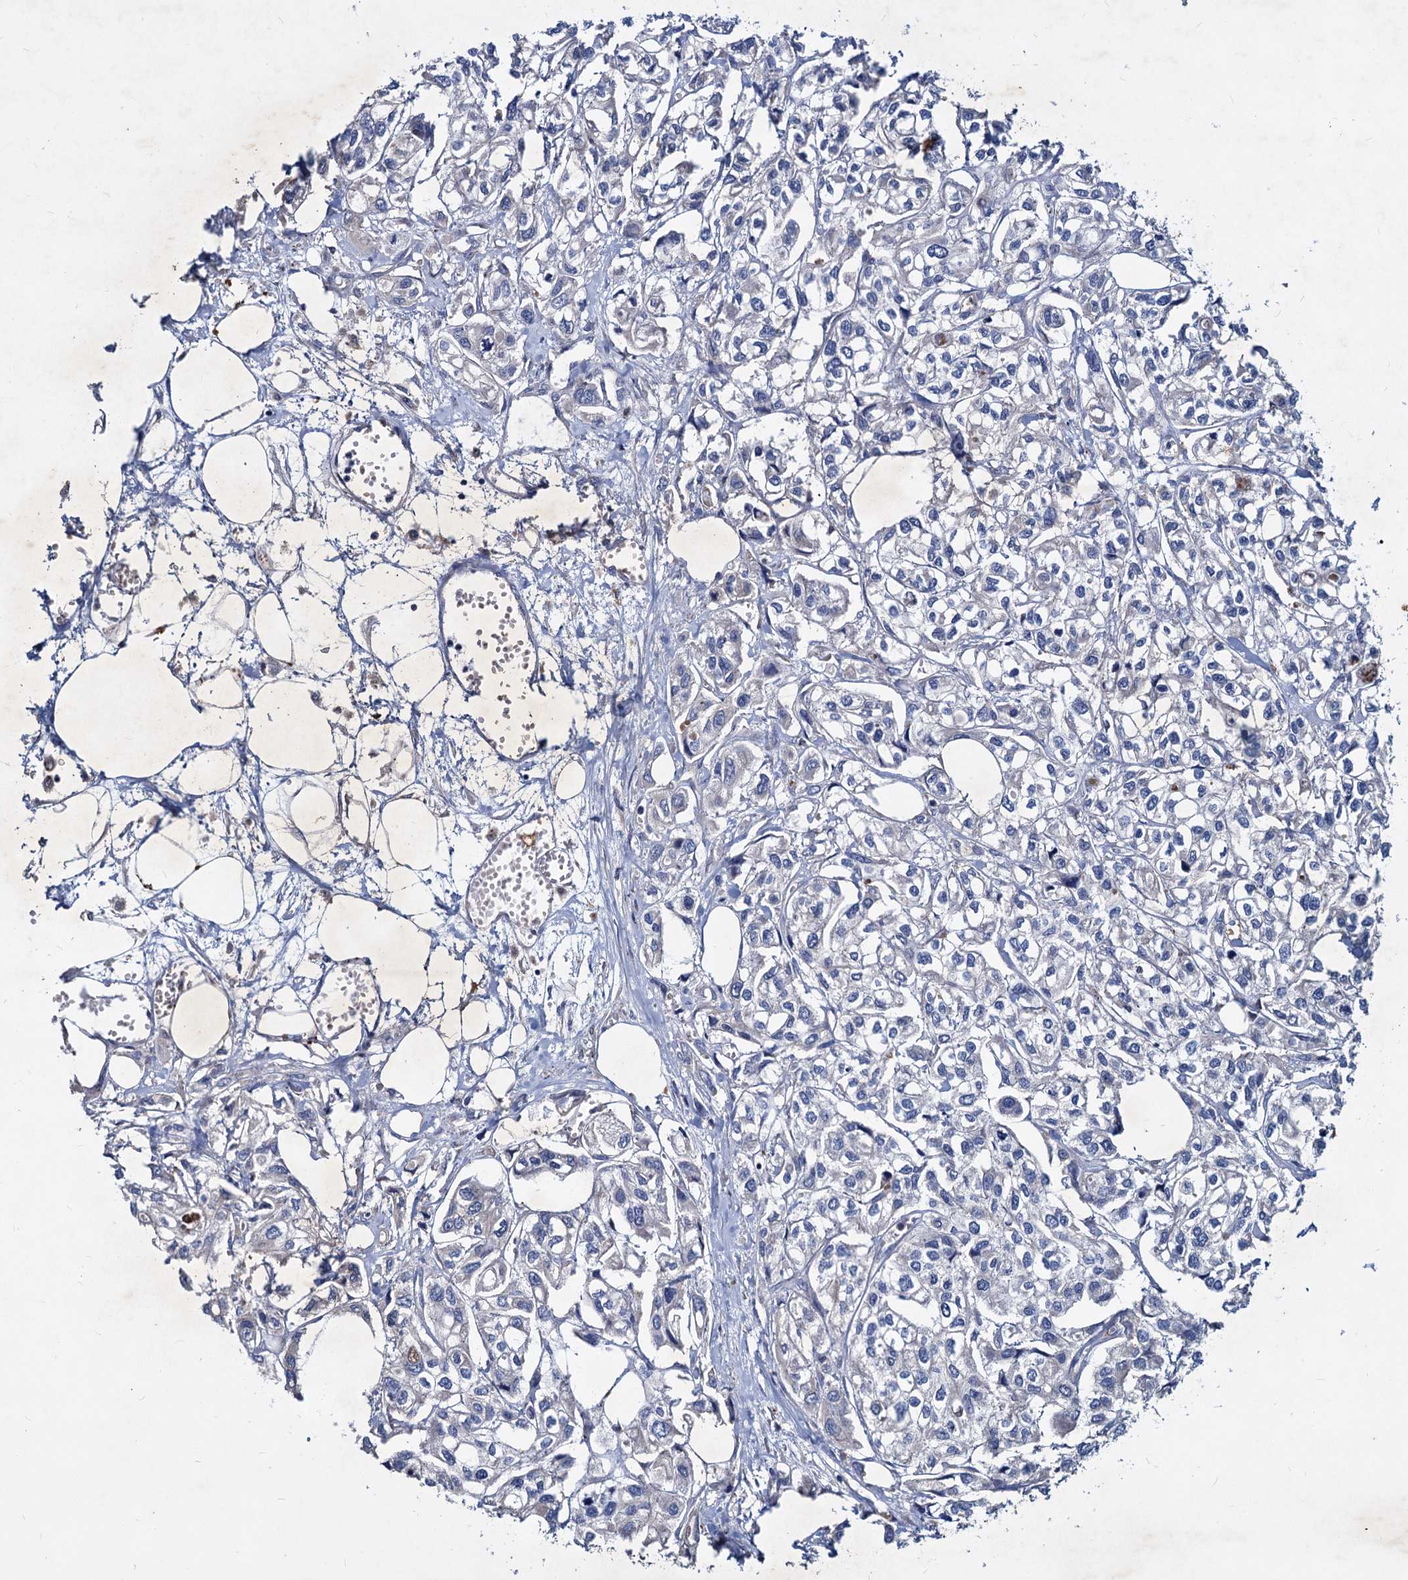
{"staining": {"intensity": "negative", "quantity": "none", "location": "none"}, "tissue": "urothelial cancer", "cell_type": "Tumor cells", "image_type": "cancer", "snomed": [{"axis": "morphology", "description": "Urothelial carcinoma, High grade"}, {"axis": "topography", "description": "Urinary bladder"}], "caption": "Tumor cells are negative for protein expression in human urothelial cancer.", "gene": "AGBL4", "patient": {"sex": "male", "age": 67}}